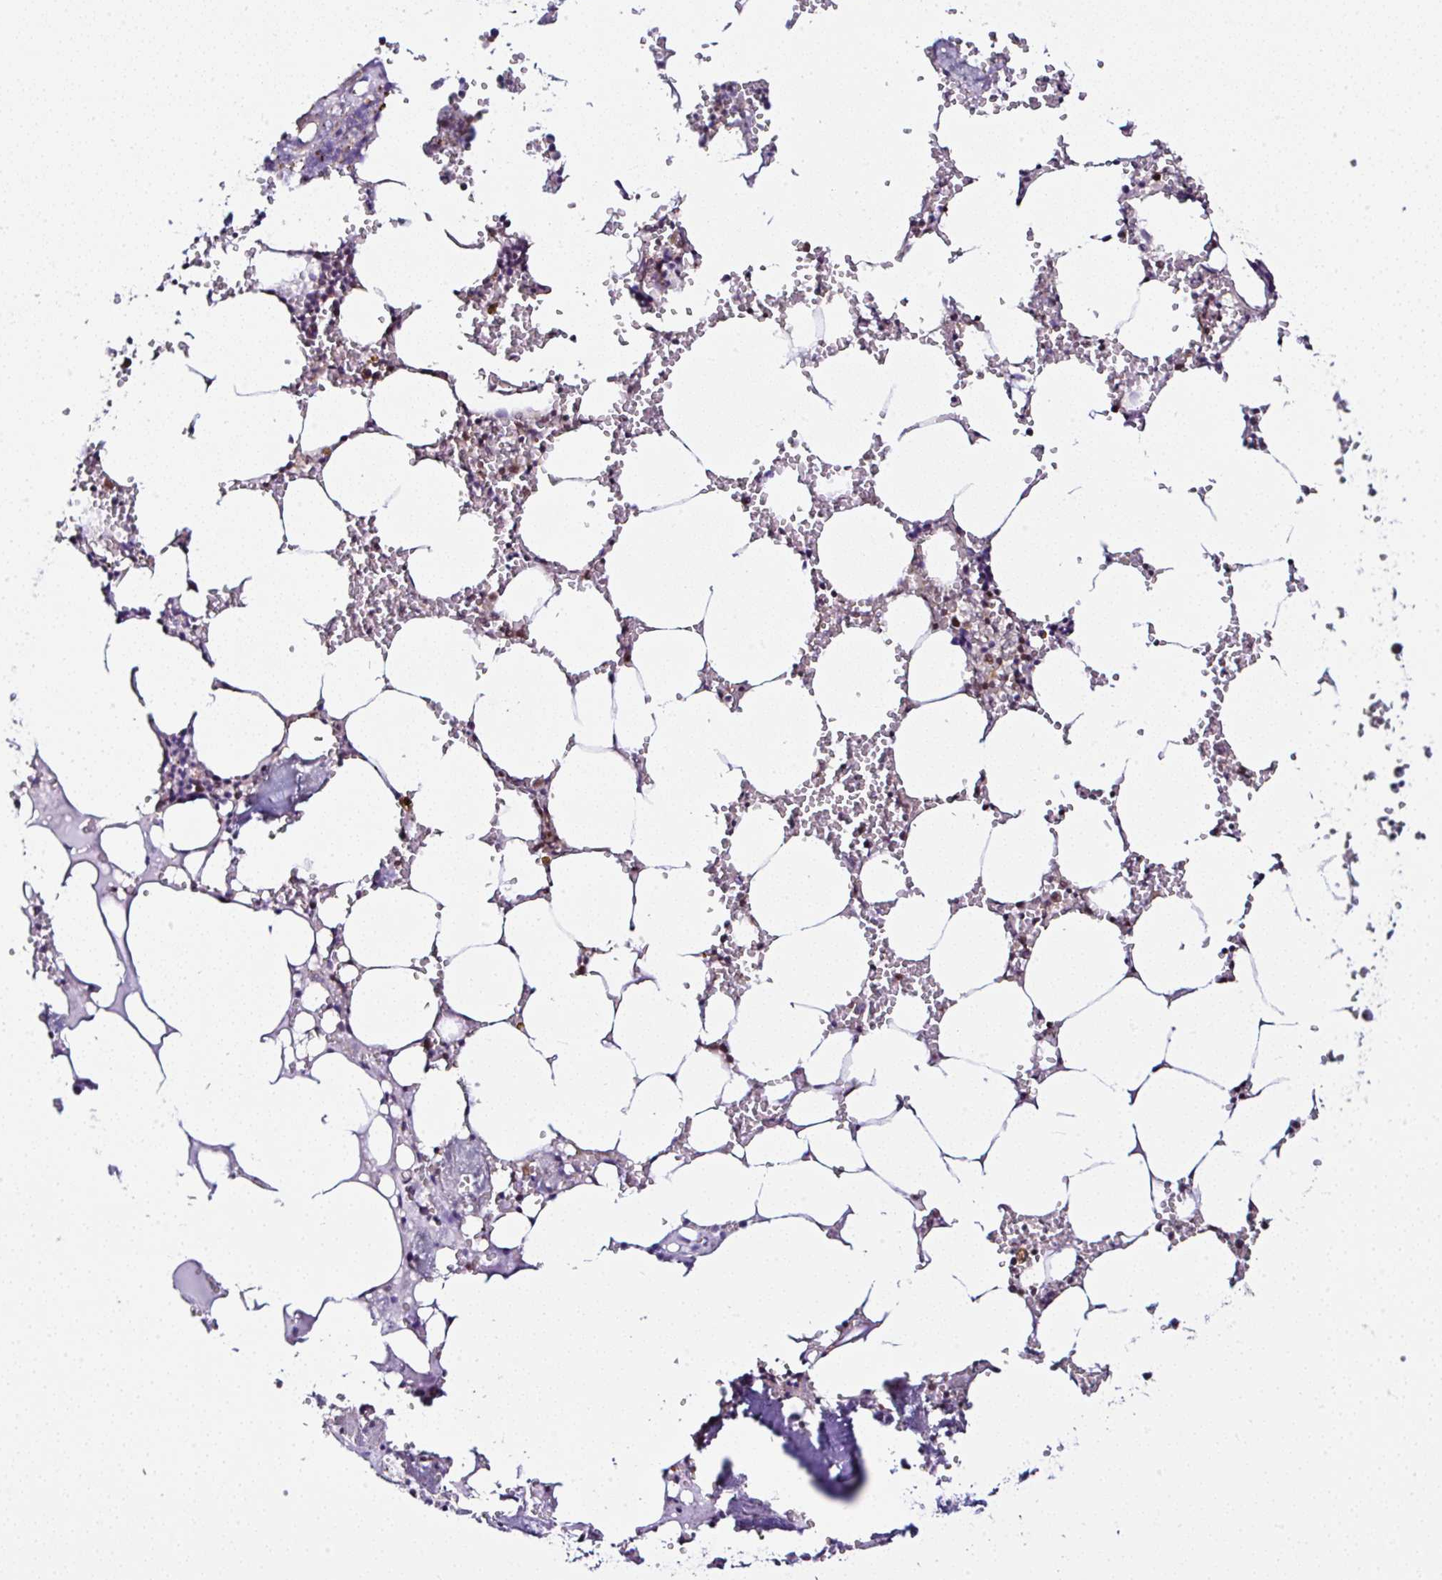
{"staining": {"intensity": "moderate", "quantity": "<25%", "location": "nuclear"}, "tissue": "bone marrow", "cell_type": "Hematopoietic cells", "image_type": "normal", "snomed": [{"axis": "morphology", "description": "Normal tissue, NOS"}, {"axis": "topography", "description": "Bone marrow"}], "caption": "High-power microscopy captured an IHC photomicrograph of unremarkable bone marrow, revealing moderate nuclear positivity in approximately <25% of hematopoietic cells. (DAB IHC with brightfield microscopy, high magnification).", "gene": "PTPN2", "patient": {"sex": "male", "age": 54}}